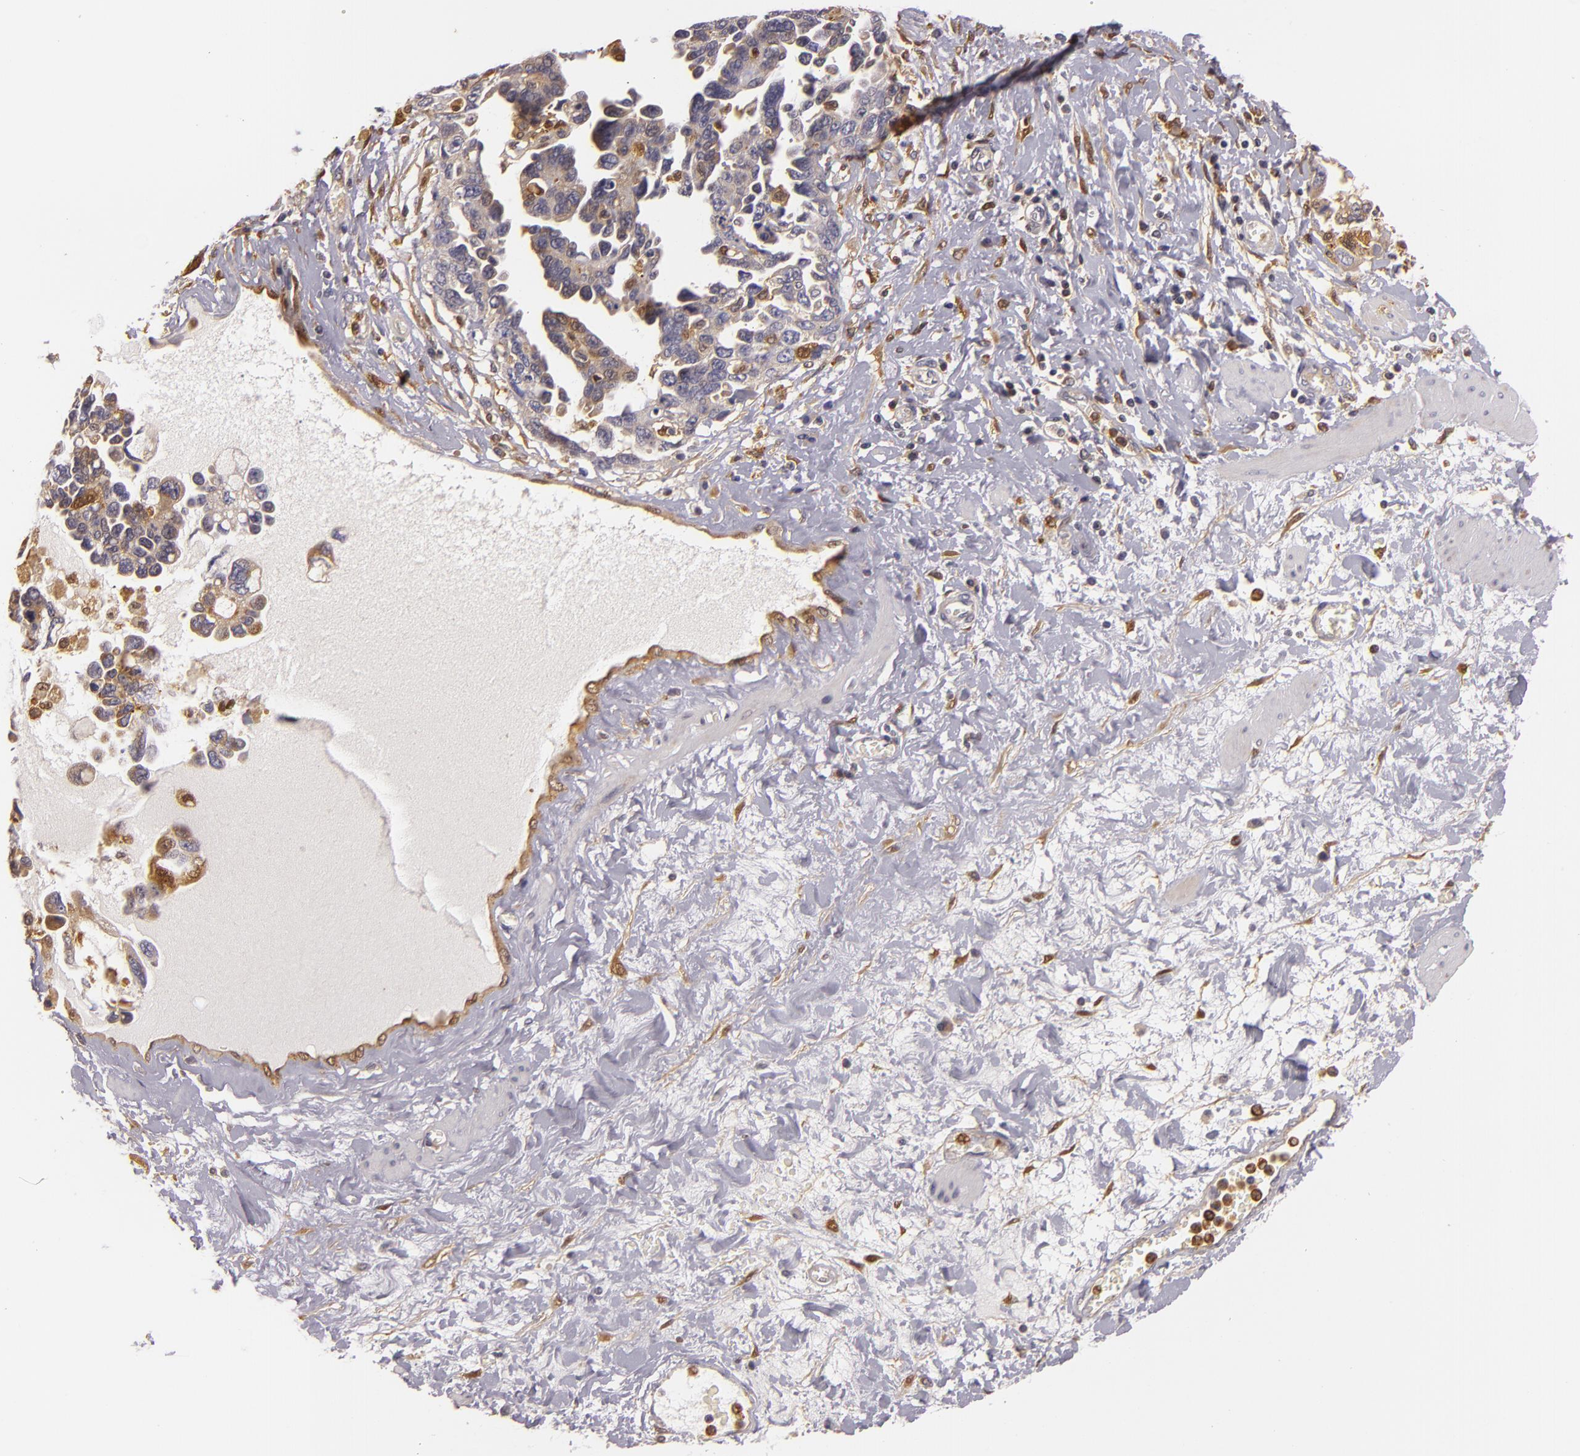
{"staining": {"intensity": "moderate", "quantity": "25%-75%", "location": "cytoplasmic/membranous"}, "tissue": "ovarian cancer", "cell_type": "Tumor cells", "image_type": "cancer", "snomed": [{"axis": "morphology", "description": "Cystadenocarcinoma, serous, NOS"}, {"axis": "topography", "description": "Ovary"}], "caption": "Ovarian cancer stained for a protein displays moderate cytoplasmic/membranous positivity in tumor cells.", "gene": "TOM1", "patient": {"sex": "female", "age": 63}}